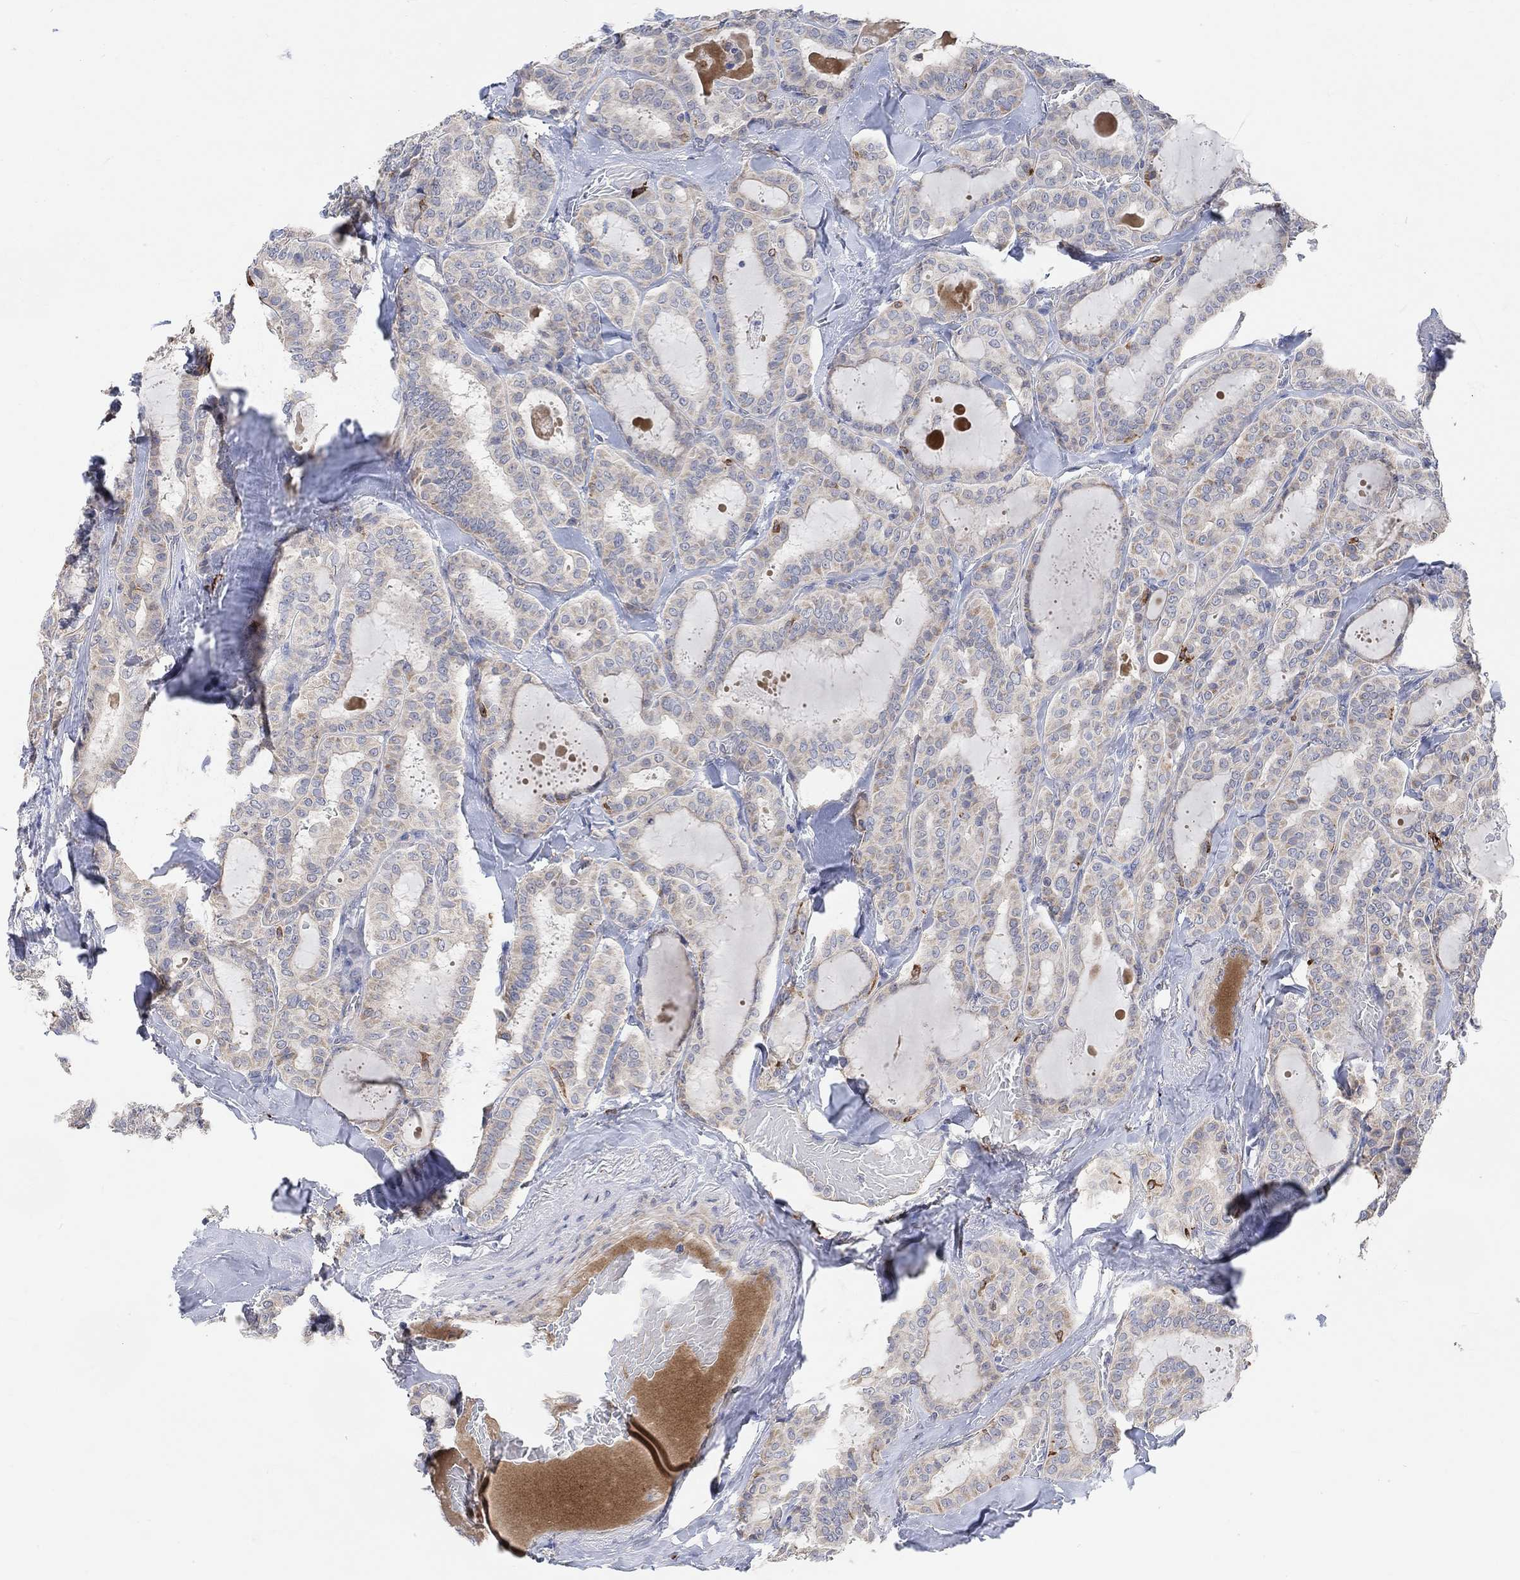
{"staining": {"intensity": "weak", "quantity": "25%-75%", "location": "cytoplasmic/membranous"}, "tissue": "thyroid cancer", "cell_type": "Tumor cells", "image_type": "cancer", "snomed": [{"axis": "morphology", "description": "Papillary adenocarcinoma, NOS"}, {"axis": "topography", "description": "Thyroid gland"}], "caption": "Tumor cells exhibit low levels of weak cytoplasmic/membranous expression in approximately 25%-75% of cells in human thyroid papillary adenocarcinoma. (DAB (3,3'-diaminobenzidine) IHC, brown staining for protein, blue staining for nuclei).", "gene": "HCRTR1", "patient": {"sex": "female", "age": 39}}